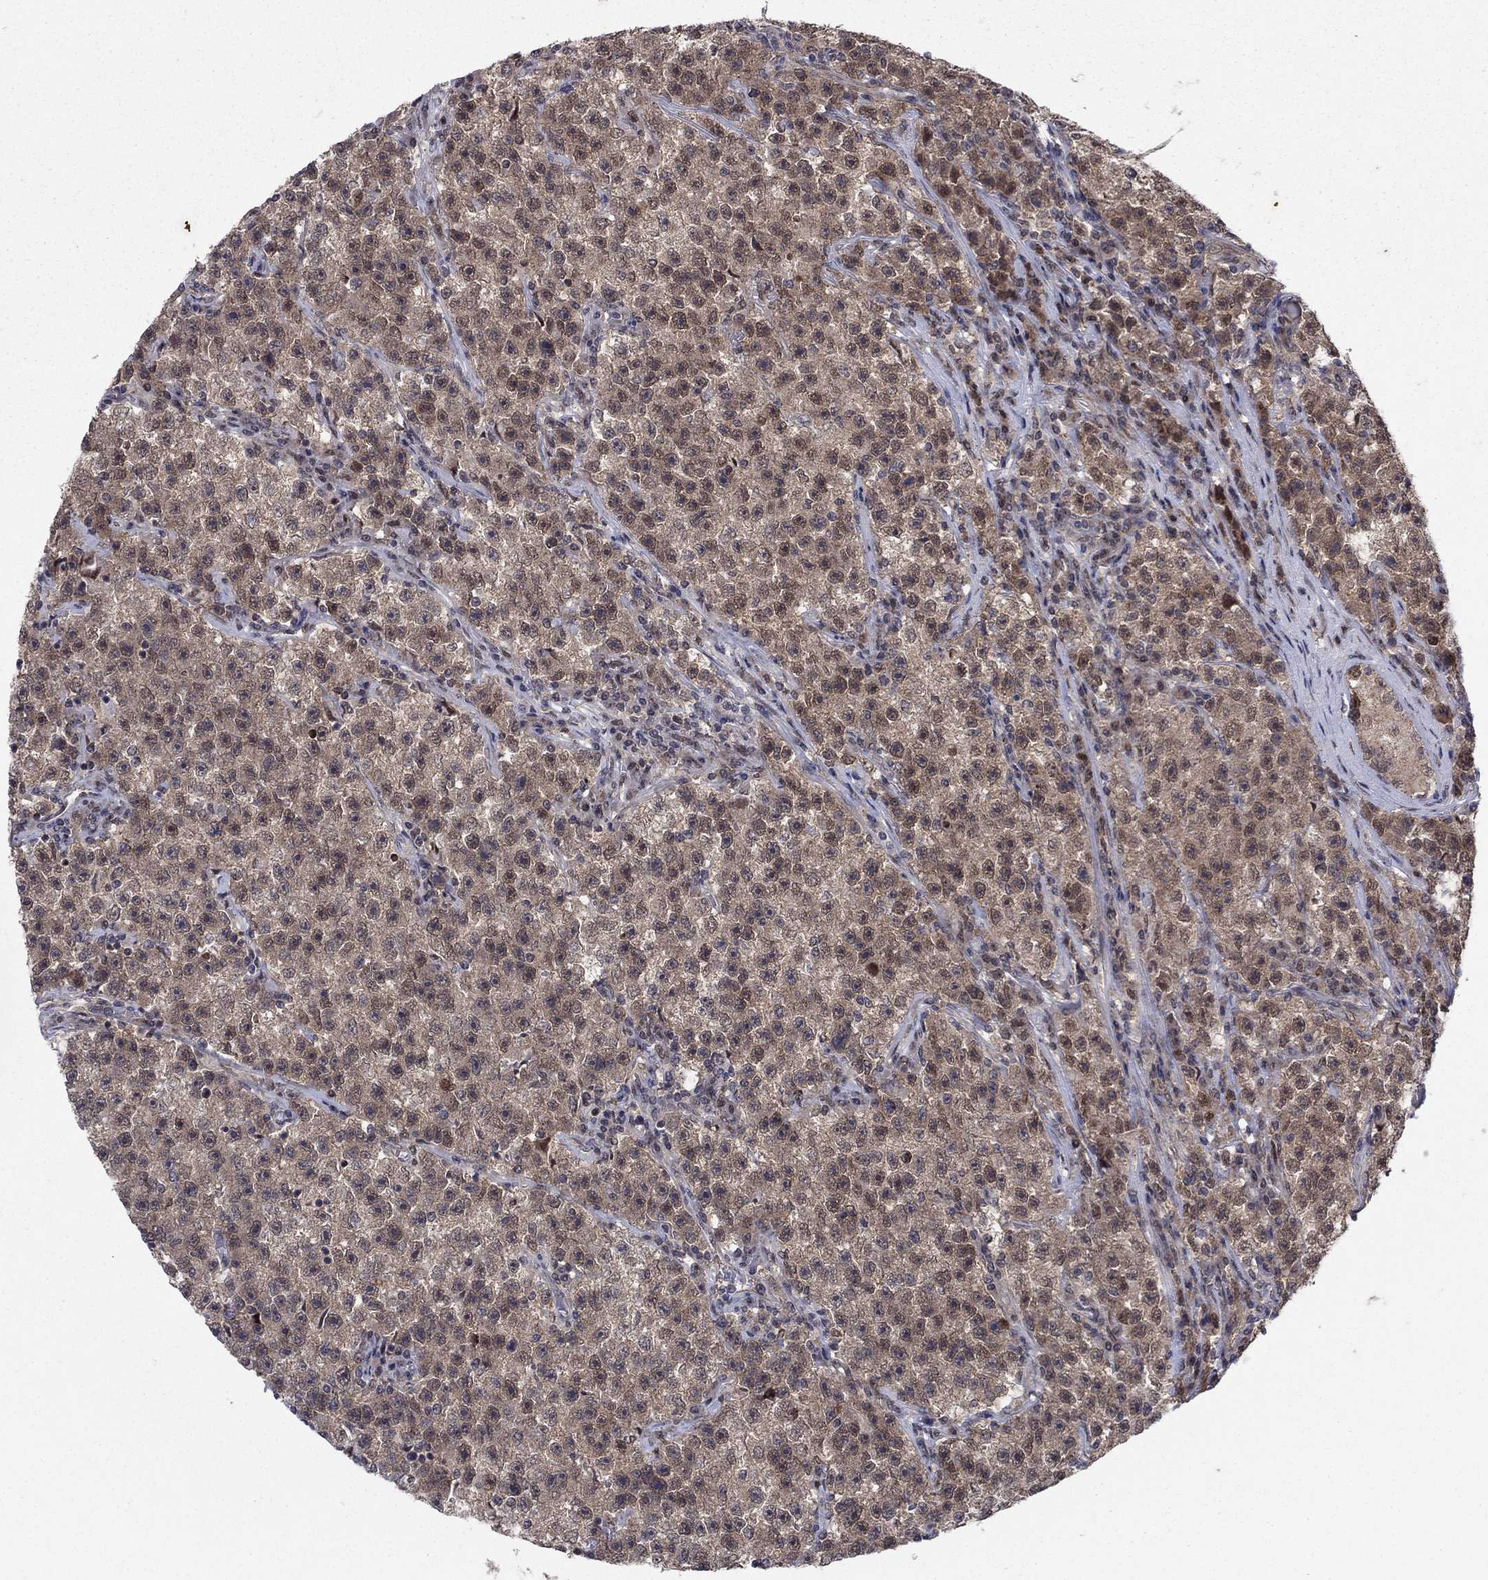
{"staining": {"intensity": "weak", "quantity": ">75%", "location": "cytoplasmic/membranous"}, "tissue": "testis cancer", "cell_type": "Tumor cells", "image_type": "cancer", "snomed": [{"axis": "morphology", "description": "Seminoma, NOS"}, {"axis": "topography", "description": "Testis"}], "caption": "Testis cancer tissue reveals weak cytoplasmic/membranous expression in approximately >75% of tumor cells The protein is shown in brown color, while the nuclei are stained blue.", "gene": "PSMC1", "patient": {"sex": "male", "age": 22}}